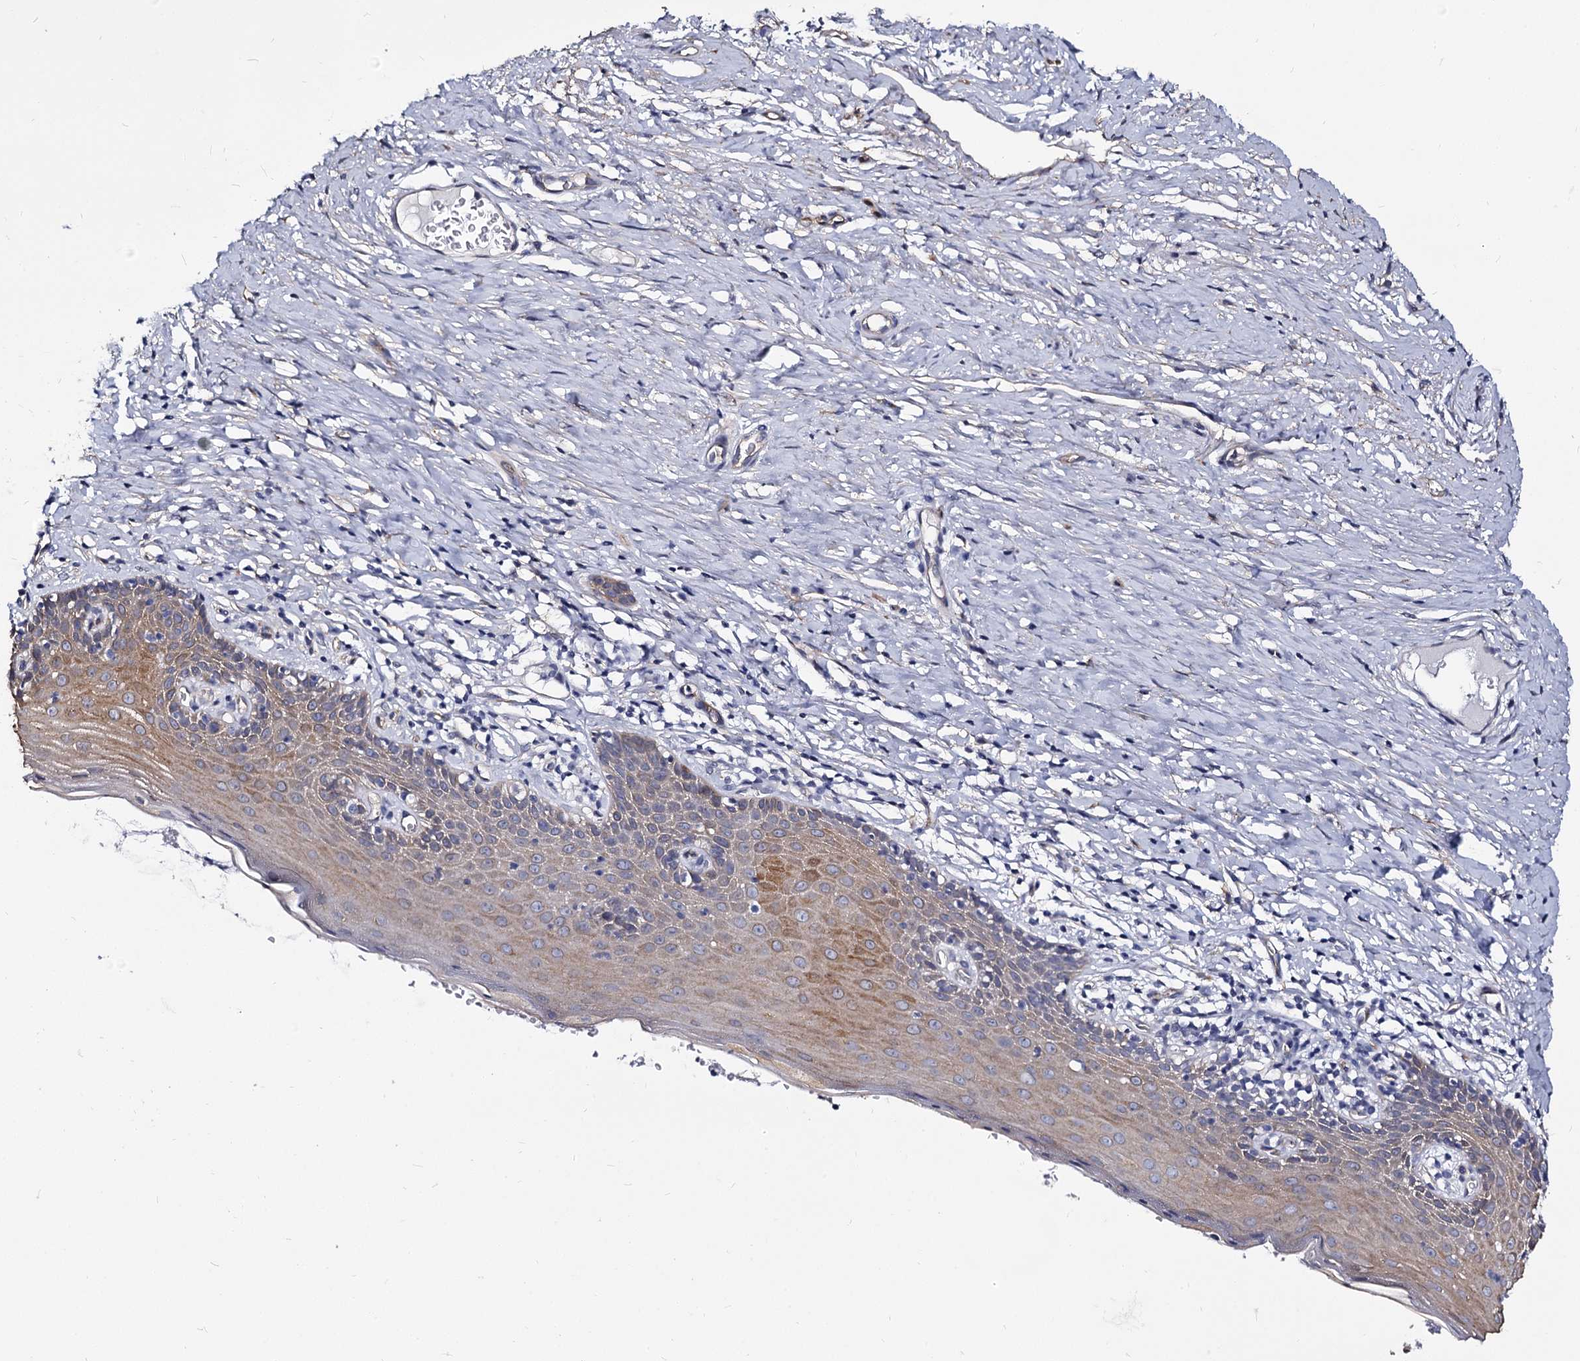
{"staining": {"intensity": "negative", "quantity": "none", "location": "none"}, "tissue": "cervix", "cell_type": "Glandular cells", "image_type": "normal", "snomed": [{"axis": "morphology", "description": "Normal tissue, NOS"}, {"axis": "topography", "description": "Cervix"}], "caption": "Photomicrograph shows no significant protein positivity in glandular cells of unremarkable cervix. (Stains: DAB immunohistochemistry with hematoxylin counter stain, Microscopy: brightfield microscopy at high magnification).", "gene": "CBFB", "patient": {"sex": "female", "age": 42}}